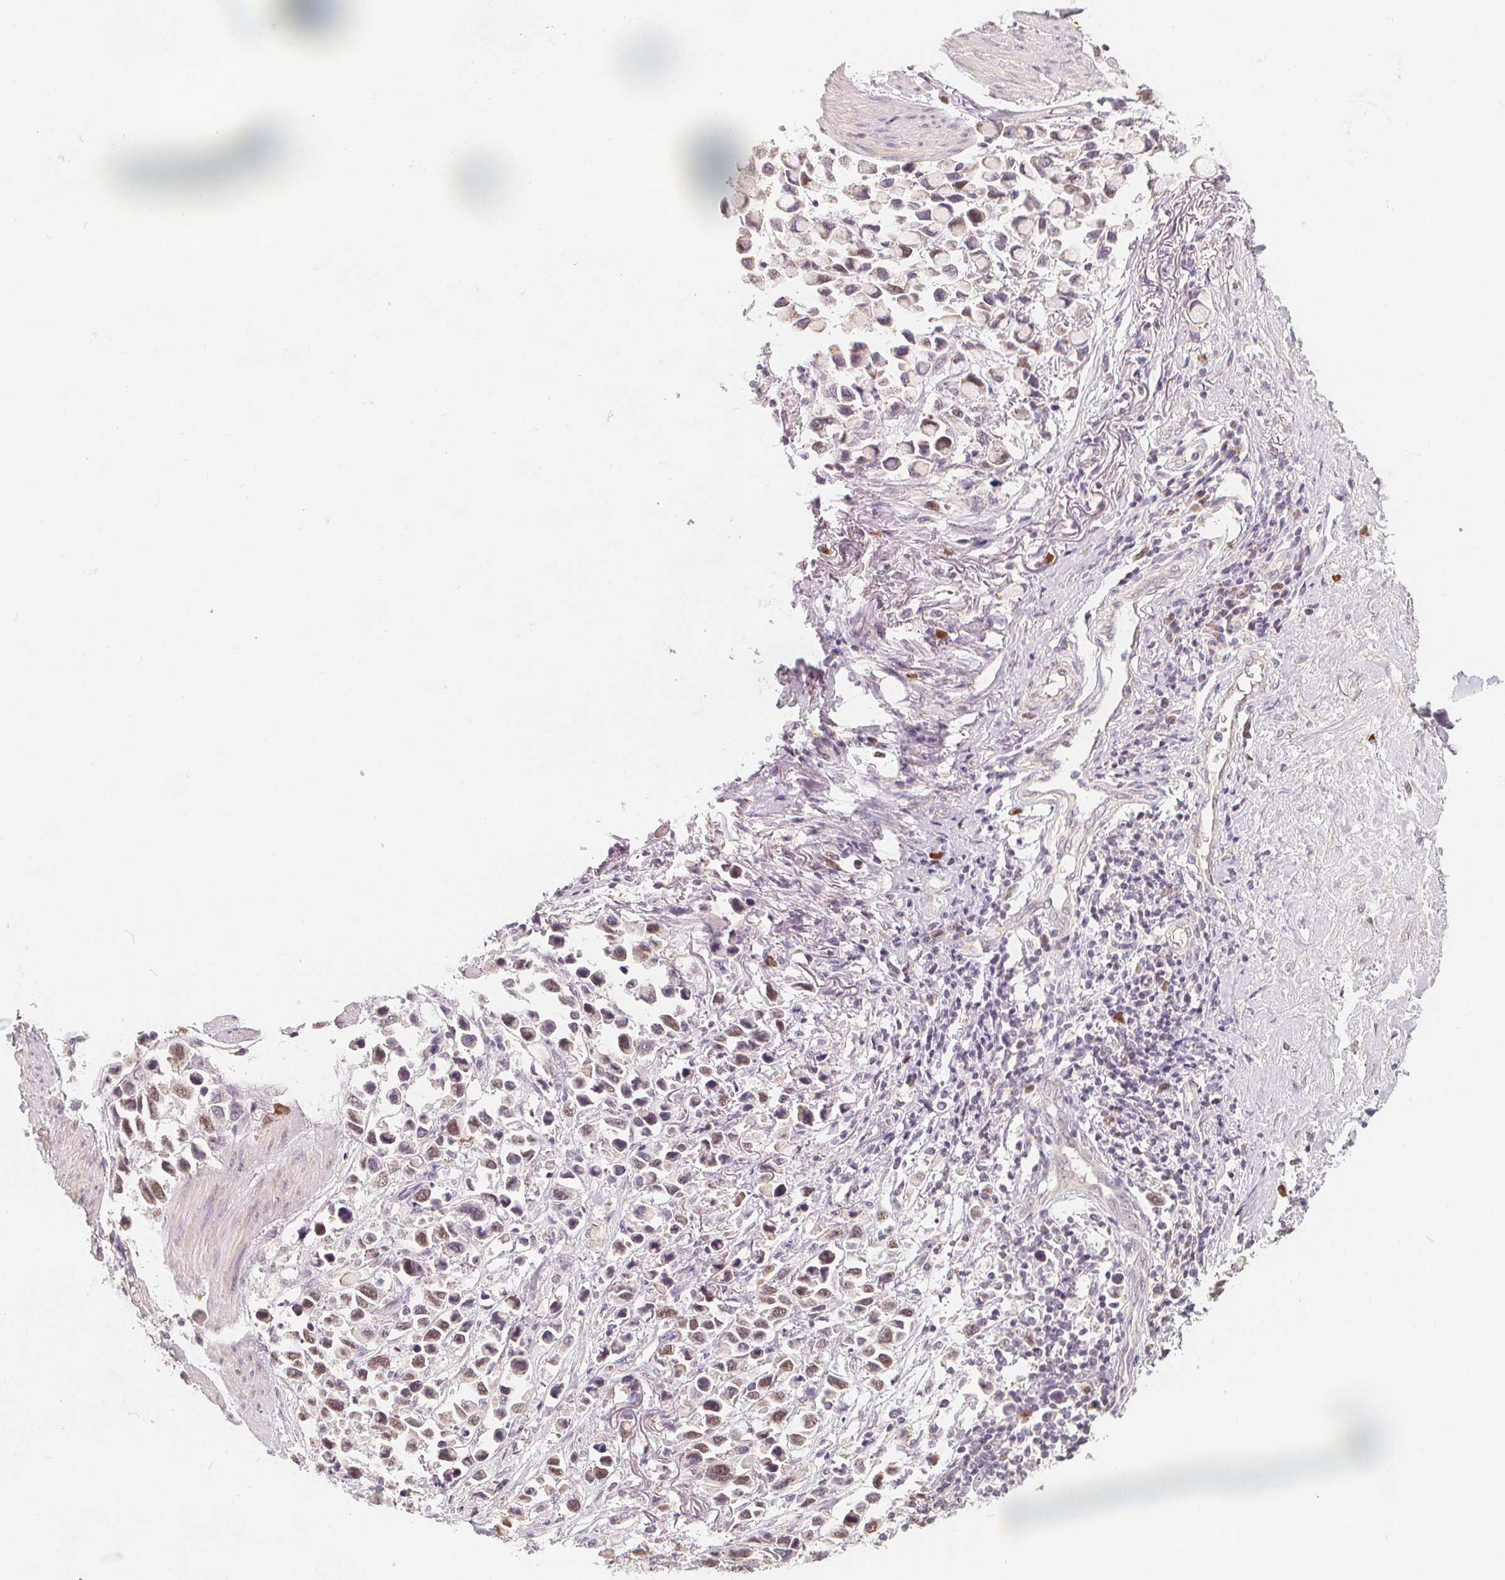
{"staining": {"intensity": "weak", "quantity": "<25%", "location": "nuclear"}, "tissue": "stomach cancer", "cell_type": "Tumor cells", "image_type": "cancer", "snomed": [{"axis": "morphology", "description": "Adenocarcinoma, NOS"}, {"axis": "topography", "description": "Stomach"}], "caption": "The immunohistochemistry (IHC) histopathology image has no significant positivity in tumor cells of stomach adenocarcinoma tissue.", "gene": "TIPIN", "patient": {"sex": "female", "age": 81}}